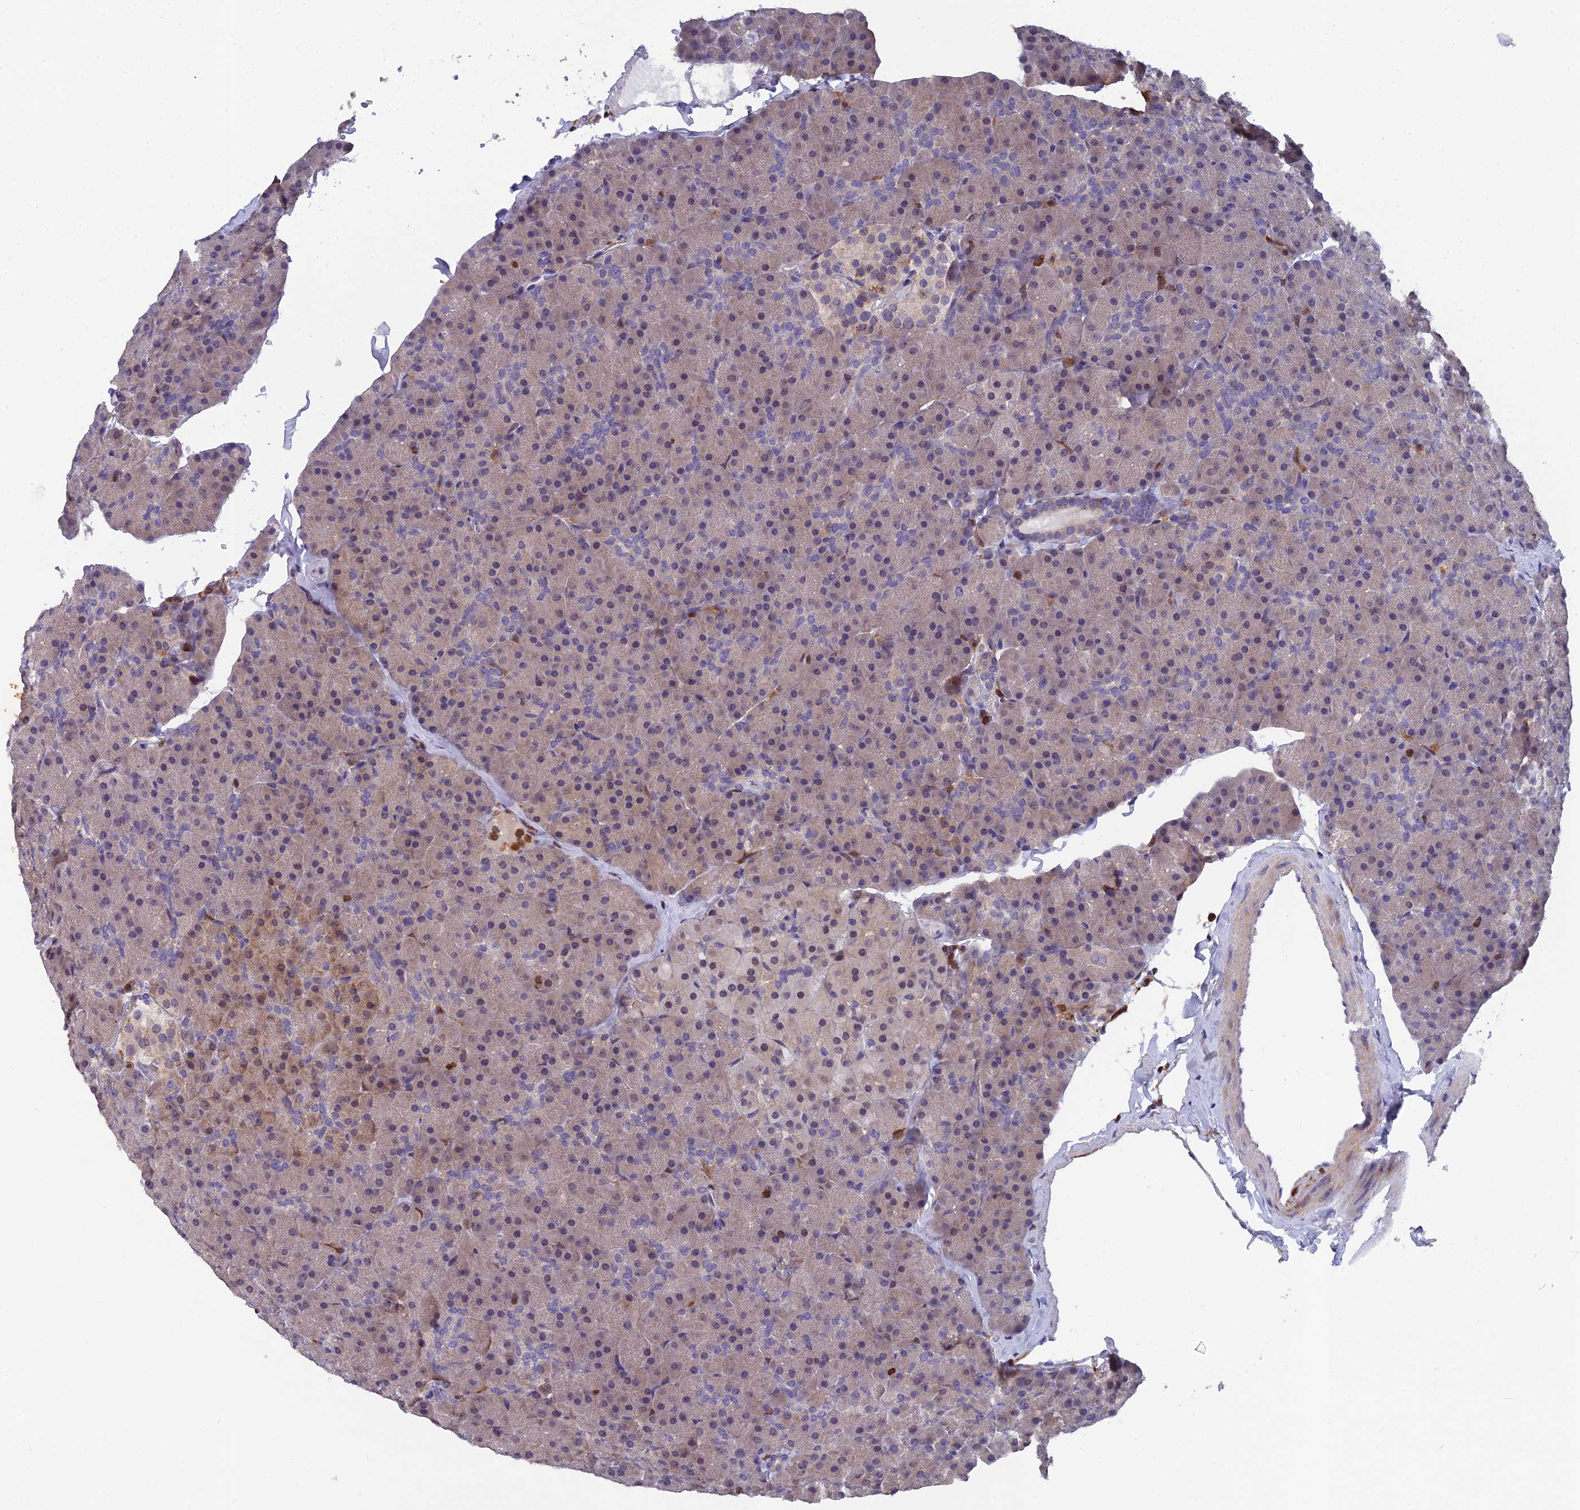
{"staining": {"intensity": "moderate", "quantity": "25%-75%", "location": "cytoplasmic/membranous,nuclear"}, "tissue": "pancreas", "cell_type": "Exocrine glandular cells", "image_type": "normal", "snomed": [{"axis": "morphology", "description": "Normal tissue, NOS"}, {"axis": "topography", "description": "Pancreas"}], "caption": "The immunohistochemical stain highlights moderate cytoplasmic/membranous,nuclear staining in exocrine glandular cells of unremarkable pancreas.", "gene": "GALK2", "patient": {"sex": "male", "age": 36}}